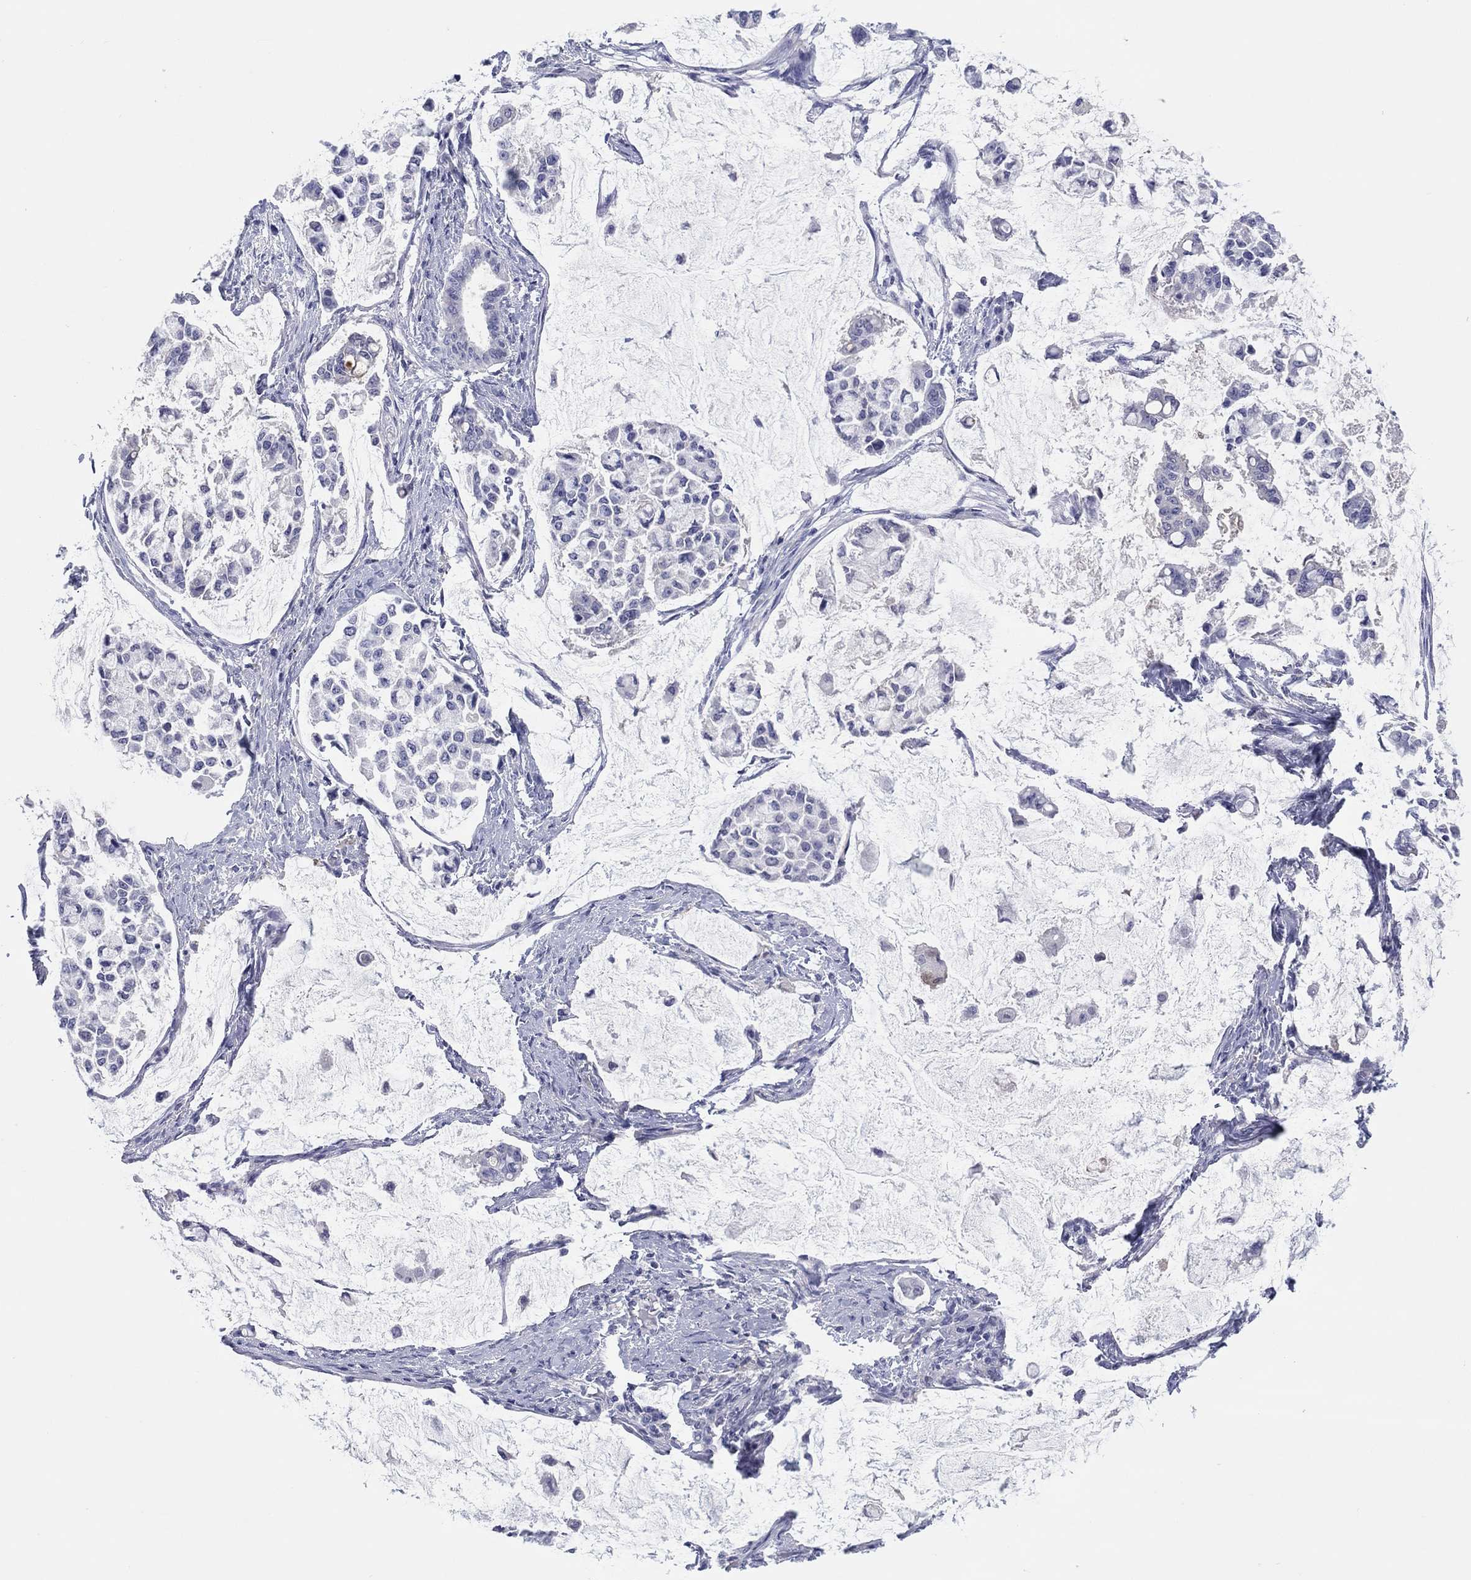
{"staining": {"intensity": "negative", "quantity": "none", "location": "none"}, "tissue": "stomach cancer", "cell_type": "Tumor cells", "image_type": "cancer", "snomed": [{"axis": "morphology", "description": "Adenocarcinoma, NOS"}, {"axis": "topography", "description": "Stomach"}], "caption": "Immunohistochemistry histopathology image of human adenocarcinoma (stomach) stained for a protein (brown), which demonstrates no expression in tumor cells. (DAB (3,3'-diaminobenzidine) immunohistochemistry (IHC) with hematoxylin counter stain).", "gene": "CPNE6", "patient": {"sex": "male", "age": 82}}